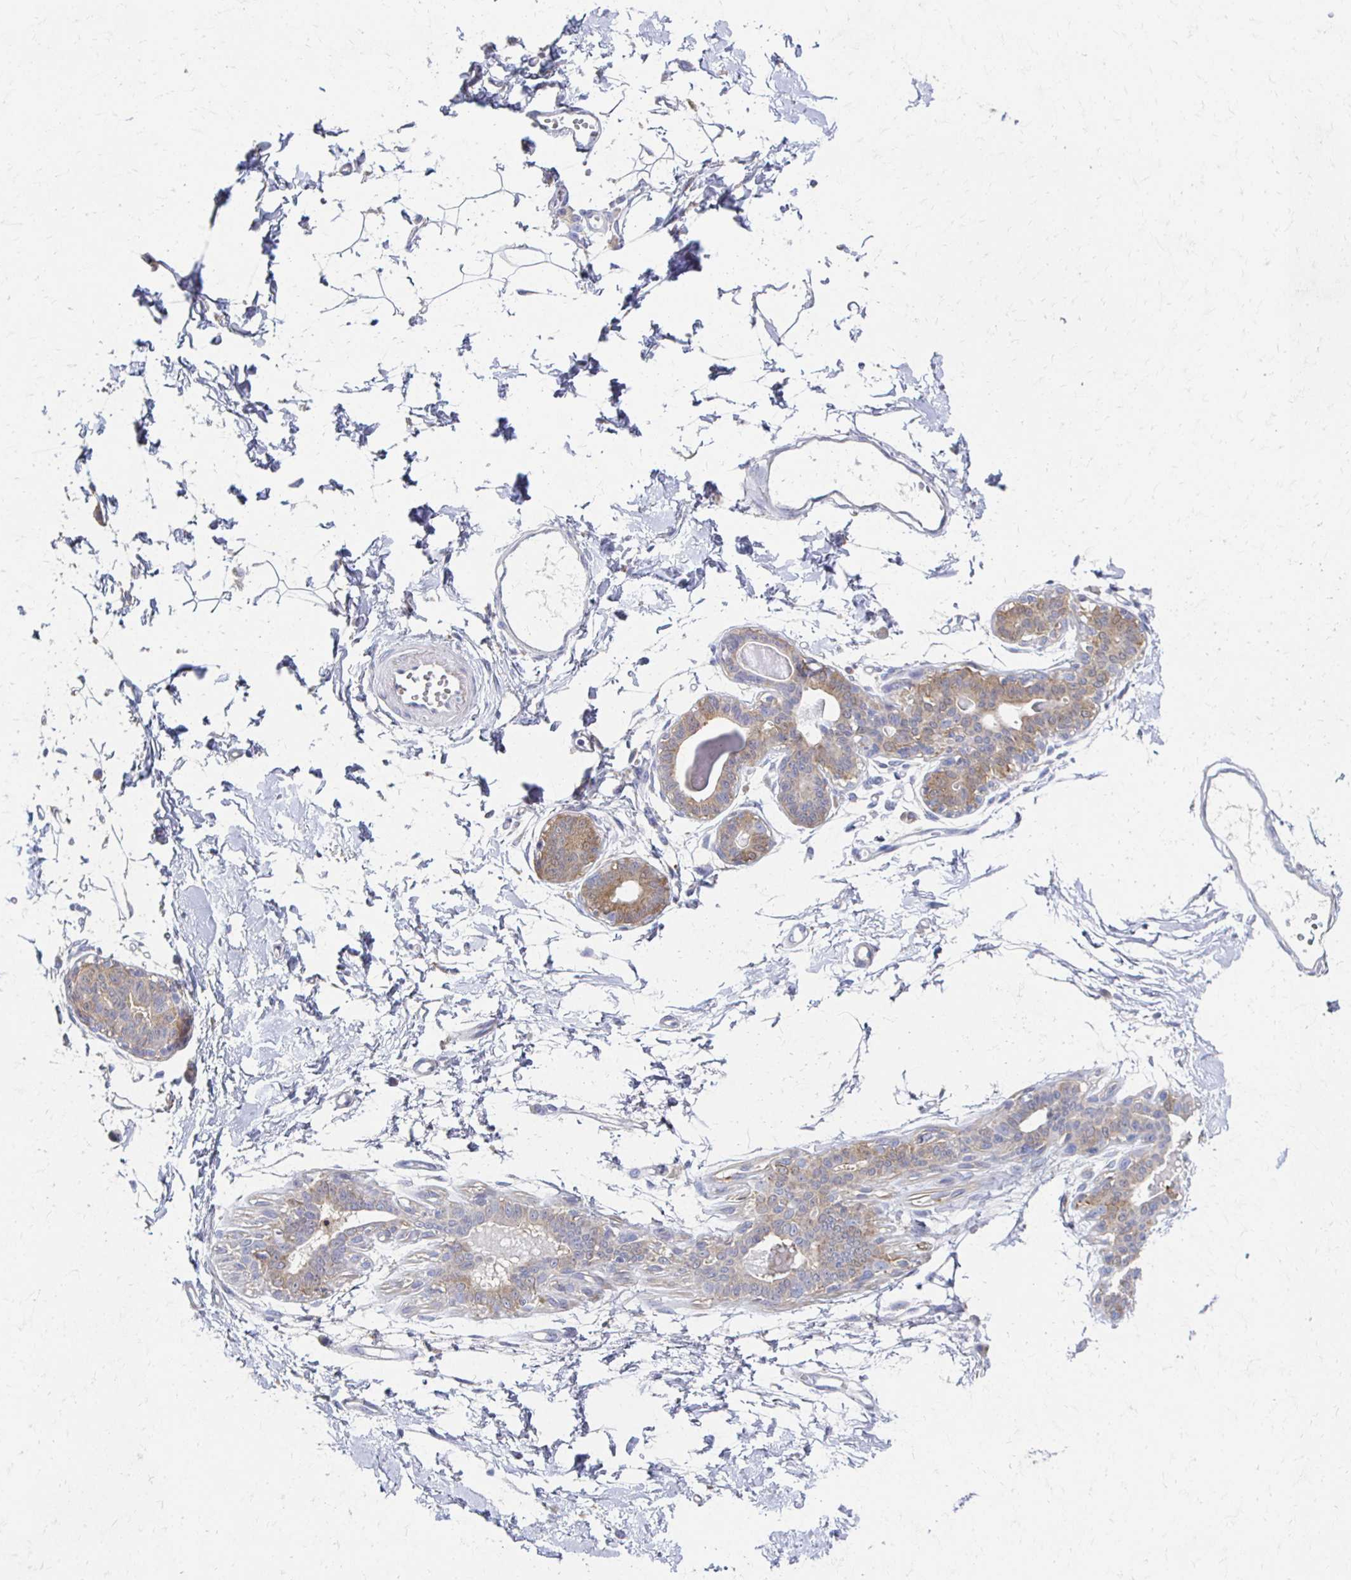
{"staining": {"intensity": "negative", "quantity": "none", "location": "none"}, "tissue": "breast", "cell_type": "Adipocytes", "image_type": "normal", "snomed": [{"axis": "morphology", "description": "Normal tissue, NOS"}, {"axis": "topography", "description": "Breast"}], "caption": "This photomicrograph is of normal breast stained with immunohistochemistry to label a protein in brown with the nuclei are counter-stained blue. There is no staining in adipocytes.", "gene": "CX3CR1", "patient": {"sex": "female", "age": 45}}